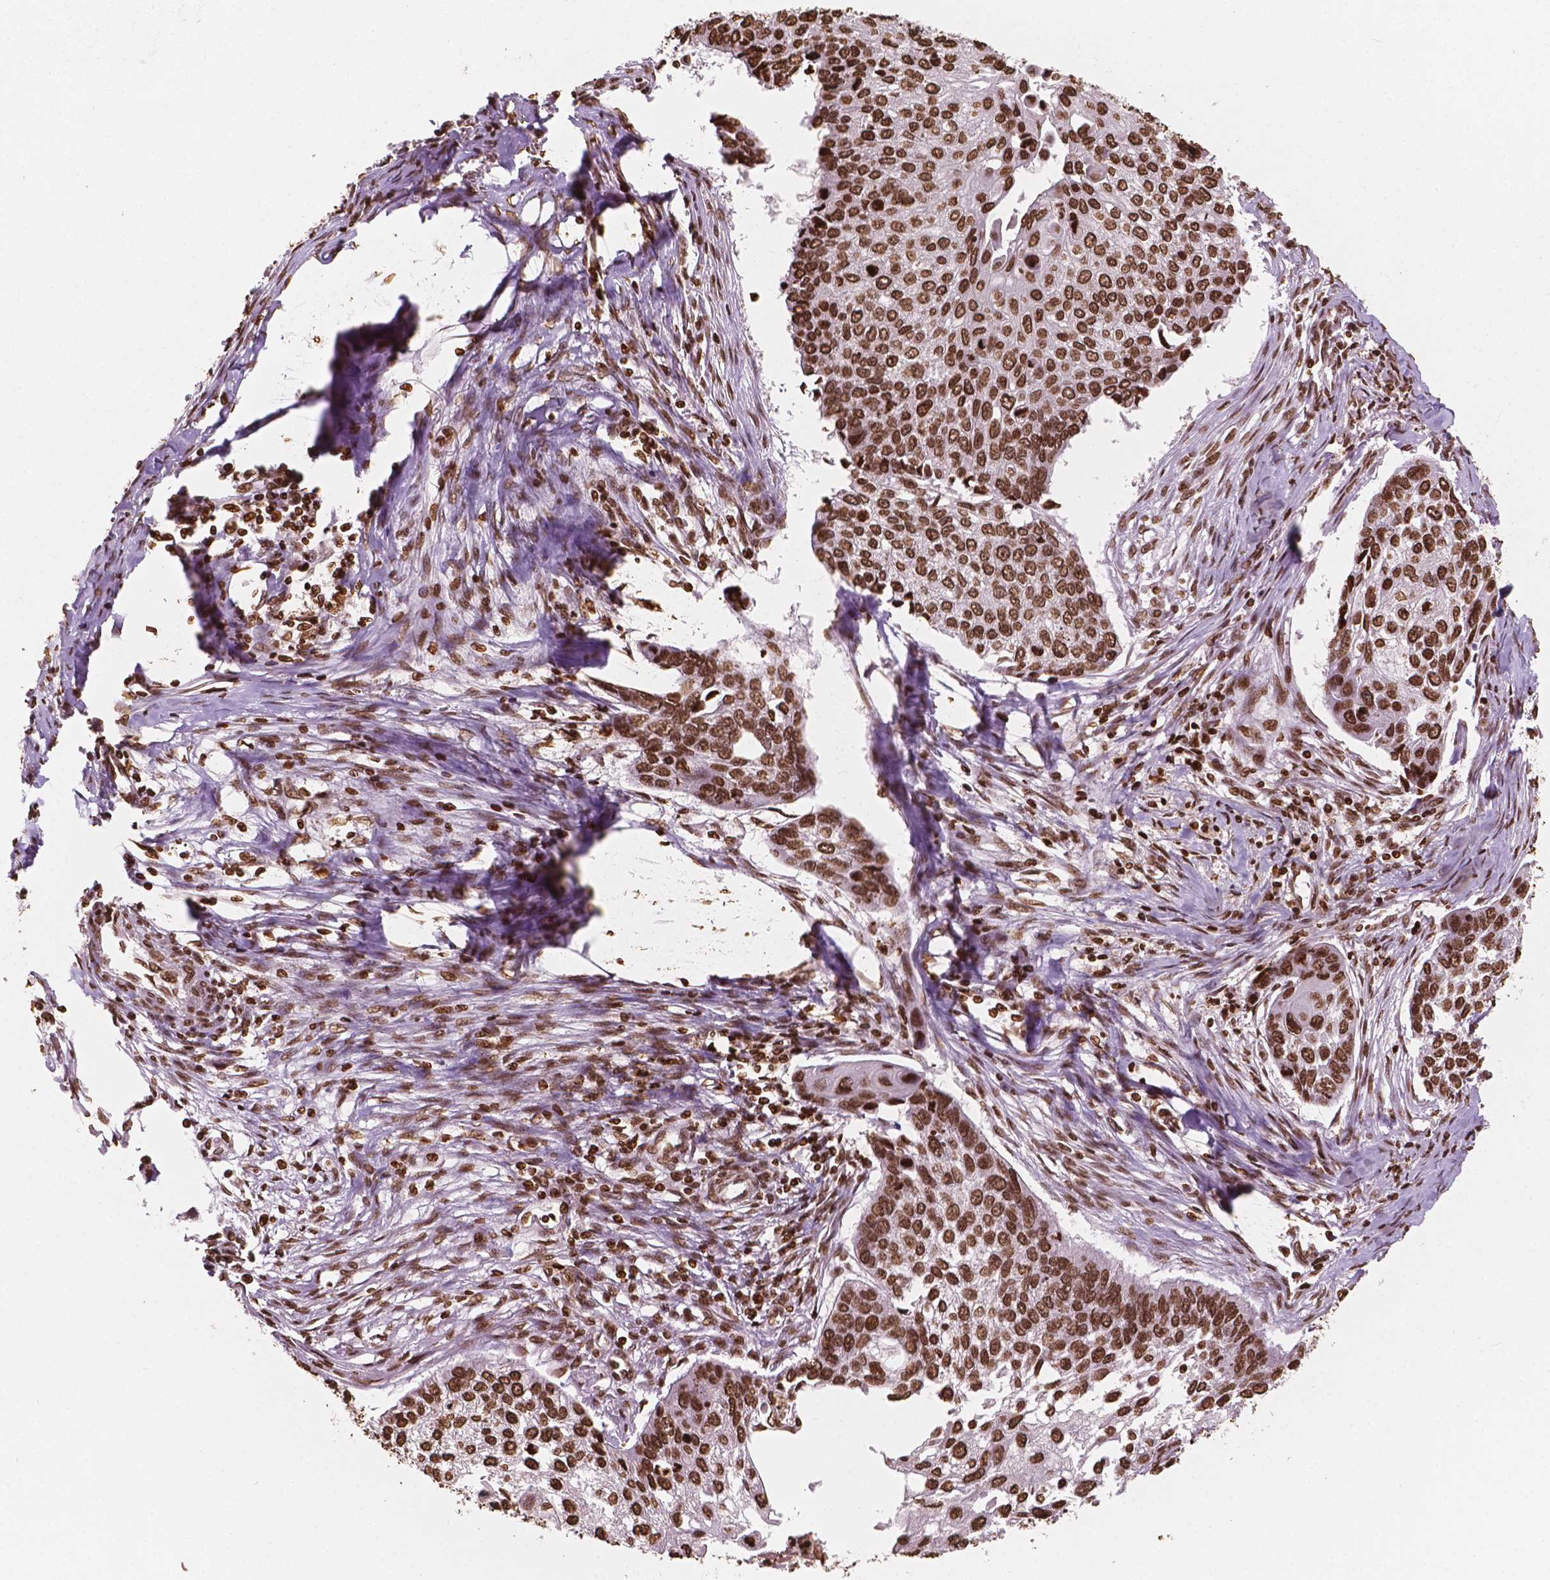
{"staining": {"intensity": "strong", "quantity": ">75%", "location": "nuclear"}, "tissue": "lung cancer", "cell_type": "Tumor cells", "image_type": "cancer", "snomed": [{"axis": "morphology", "description": "Squamous cell carcinoma, NOS"}, {"axis": "morphology", "description": "Squamous cell carcinoma, metastatic, NOS"}, {"axis": "topography", "description": "Lung"}], "caption": "Lung metastatic squamous cell carcinoma stained for a protein (brown) reveals strong nuclear positive expression in approximately >75% of tumor cells.", "gene": "H3C7", "patient": {"sex": "male", "age": 63}}